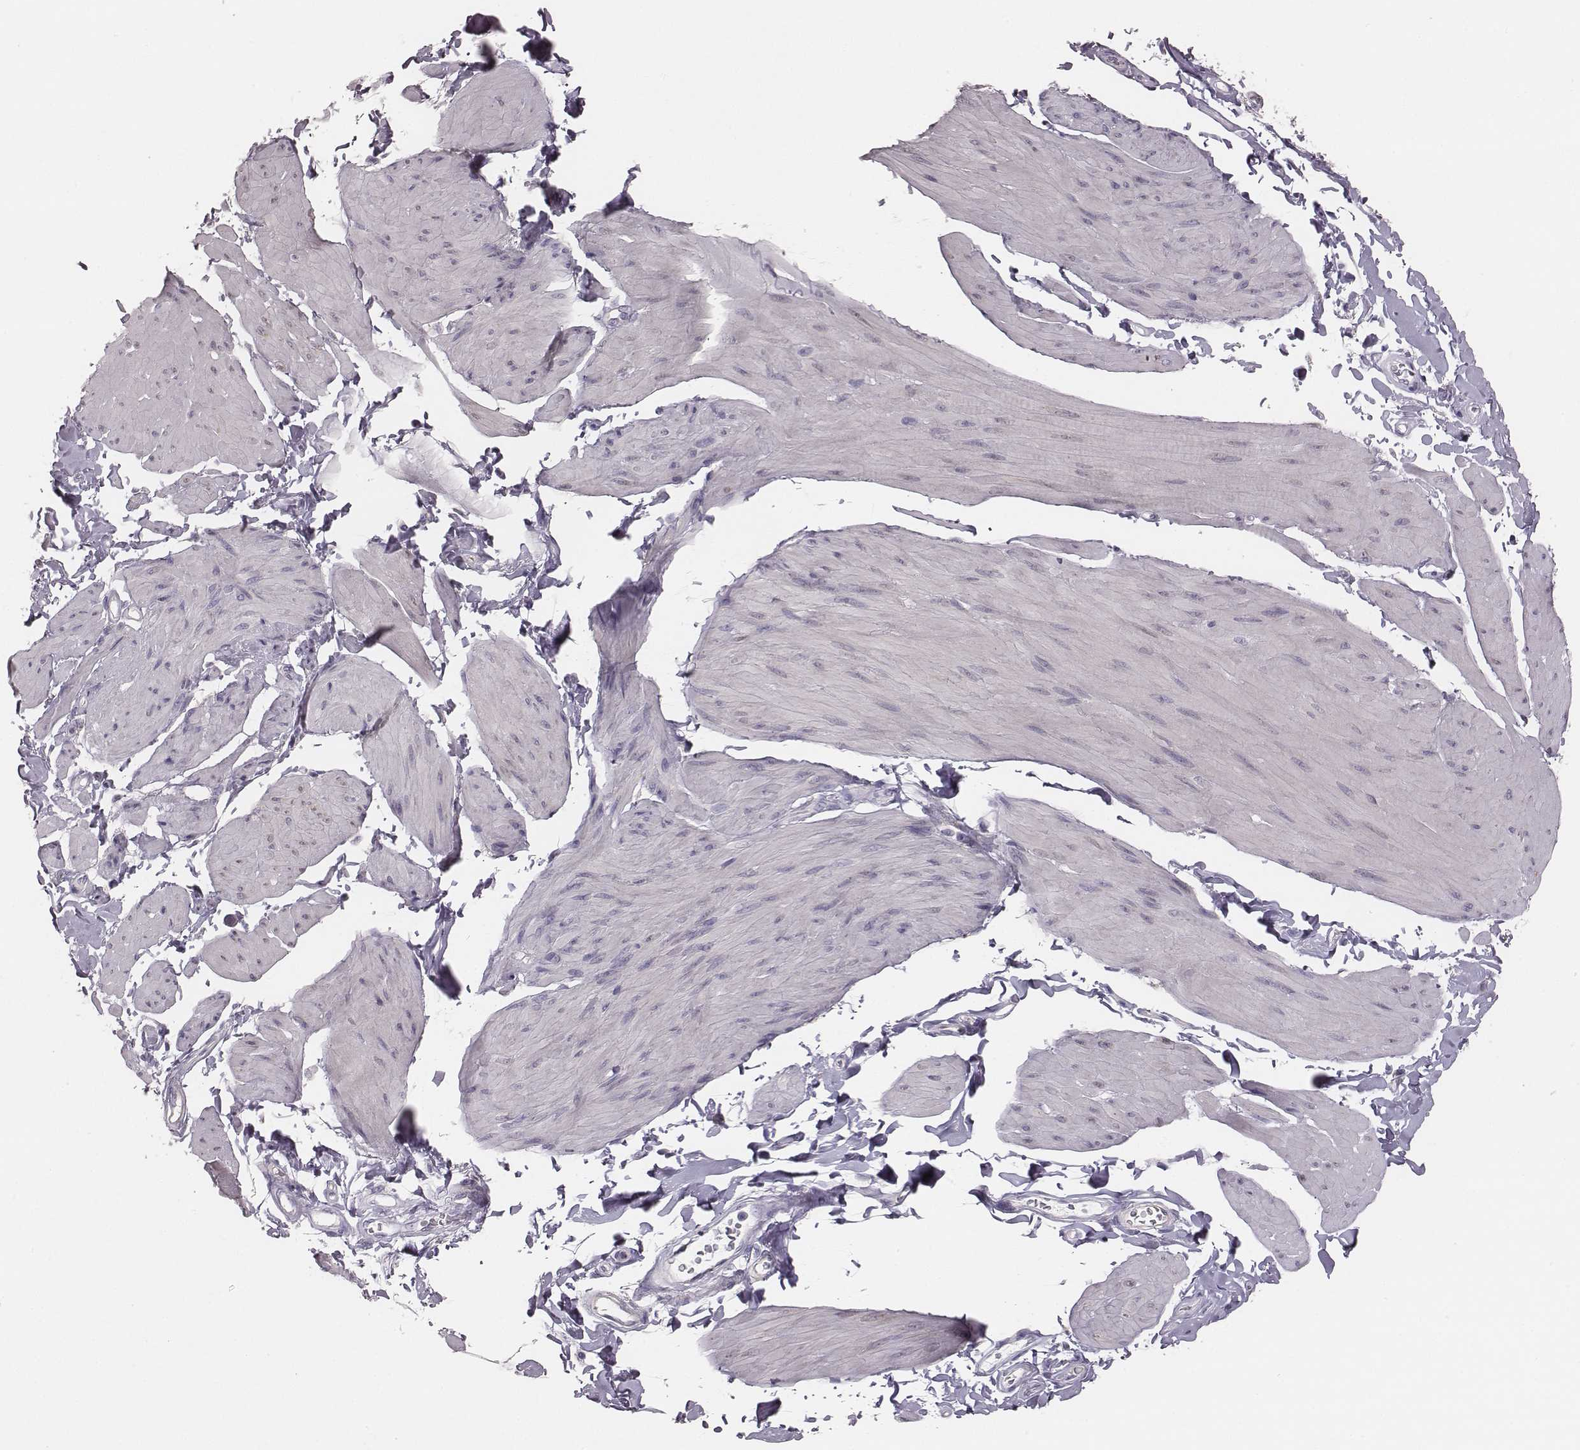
{"staining": {"intensity": "negative", "quantity": "none", "location": "none"}, "tissue": "smooth muscle", "cell_type": "Smooth muscle cells", "image_type": "normal", "snomed": [{"axis": "morphology", "description": "Normal tissue, NOS"}, {"axis": "topography", "description": "Adipose tissue"}, {"axis": "topography", "description": "Smooth muscle"}, {"axis": "topography", "description": "Peripheral nerve tissue"}], "caption": "IHC of normal smooth muscle exhibits no staining in smooth muscle cells. (DAB immunohistochemistry (IHC), high magnification).", "gene": "PBK", "patient": {"sex": "male", "age": 83}}